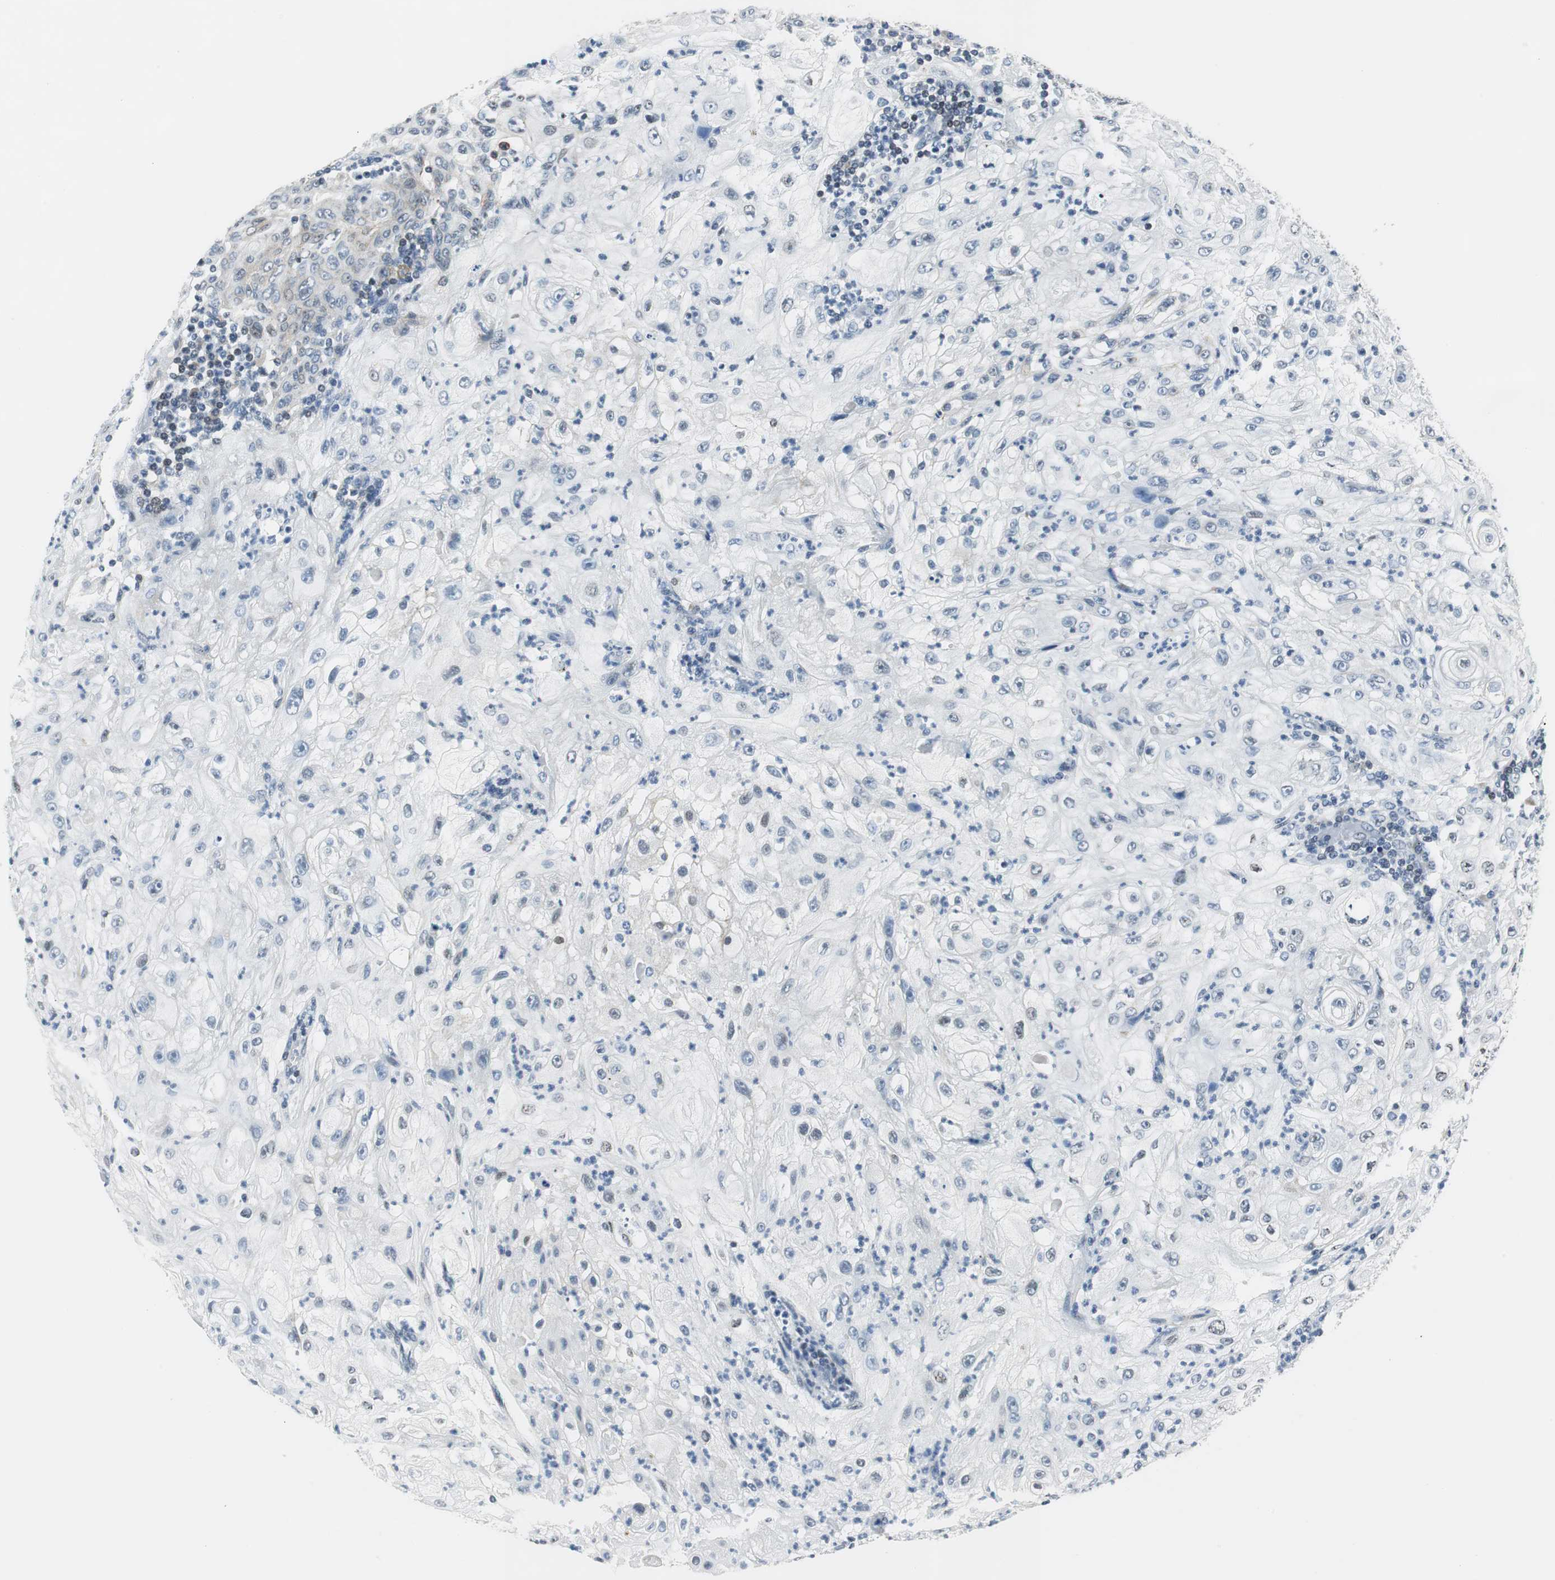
{"staining": {"intensity": "negative", "quantity": "none", "location": "none"}, "tissue": "lung cancer", "cell_type": "Tumor cells", "image_type": "cancer", "snomed": [{"axis": "morphology", "description": "Inflammation, NOS"}, {"axis": "morphology", "description": "Squamous cell carcinoma, NOS"}, {"axis": "topography", "description": "Lymph node"}, {"axis": "topography", "description": "Soft tissue"}, {"axis": "topography", "description": "Lung"}], "caption": "Human lung cancer (squamous cell carcinoma) stained for a protein using immunohistochemistry exhibits no staining in tumor cells.", "gene": "HCFC2", "patient": {"sex": "male", "age": 66}}